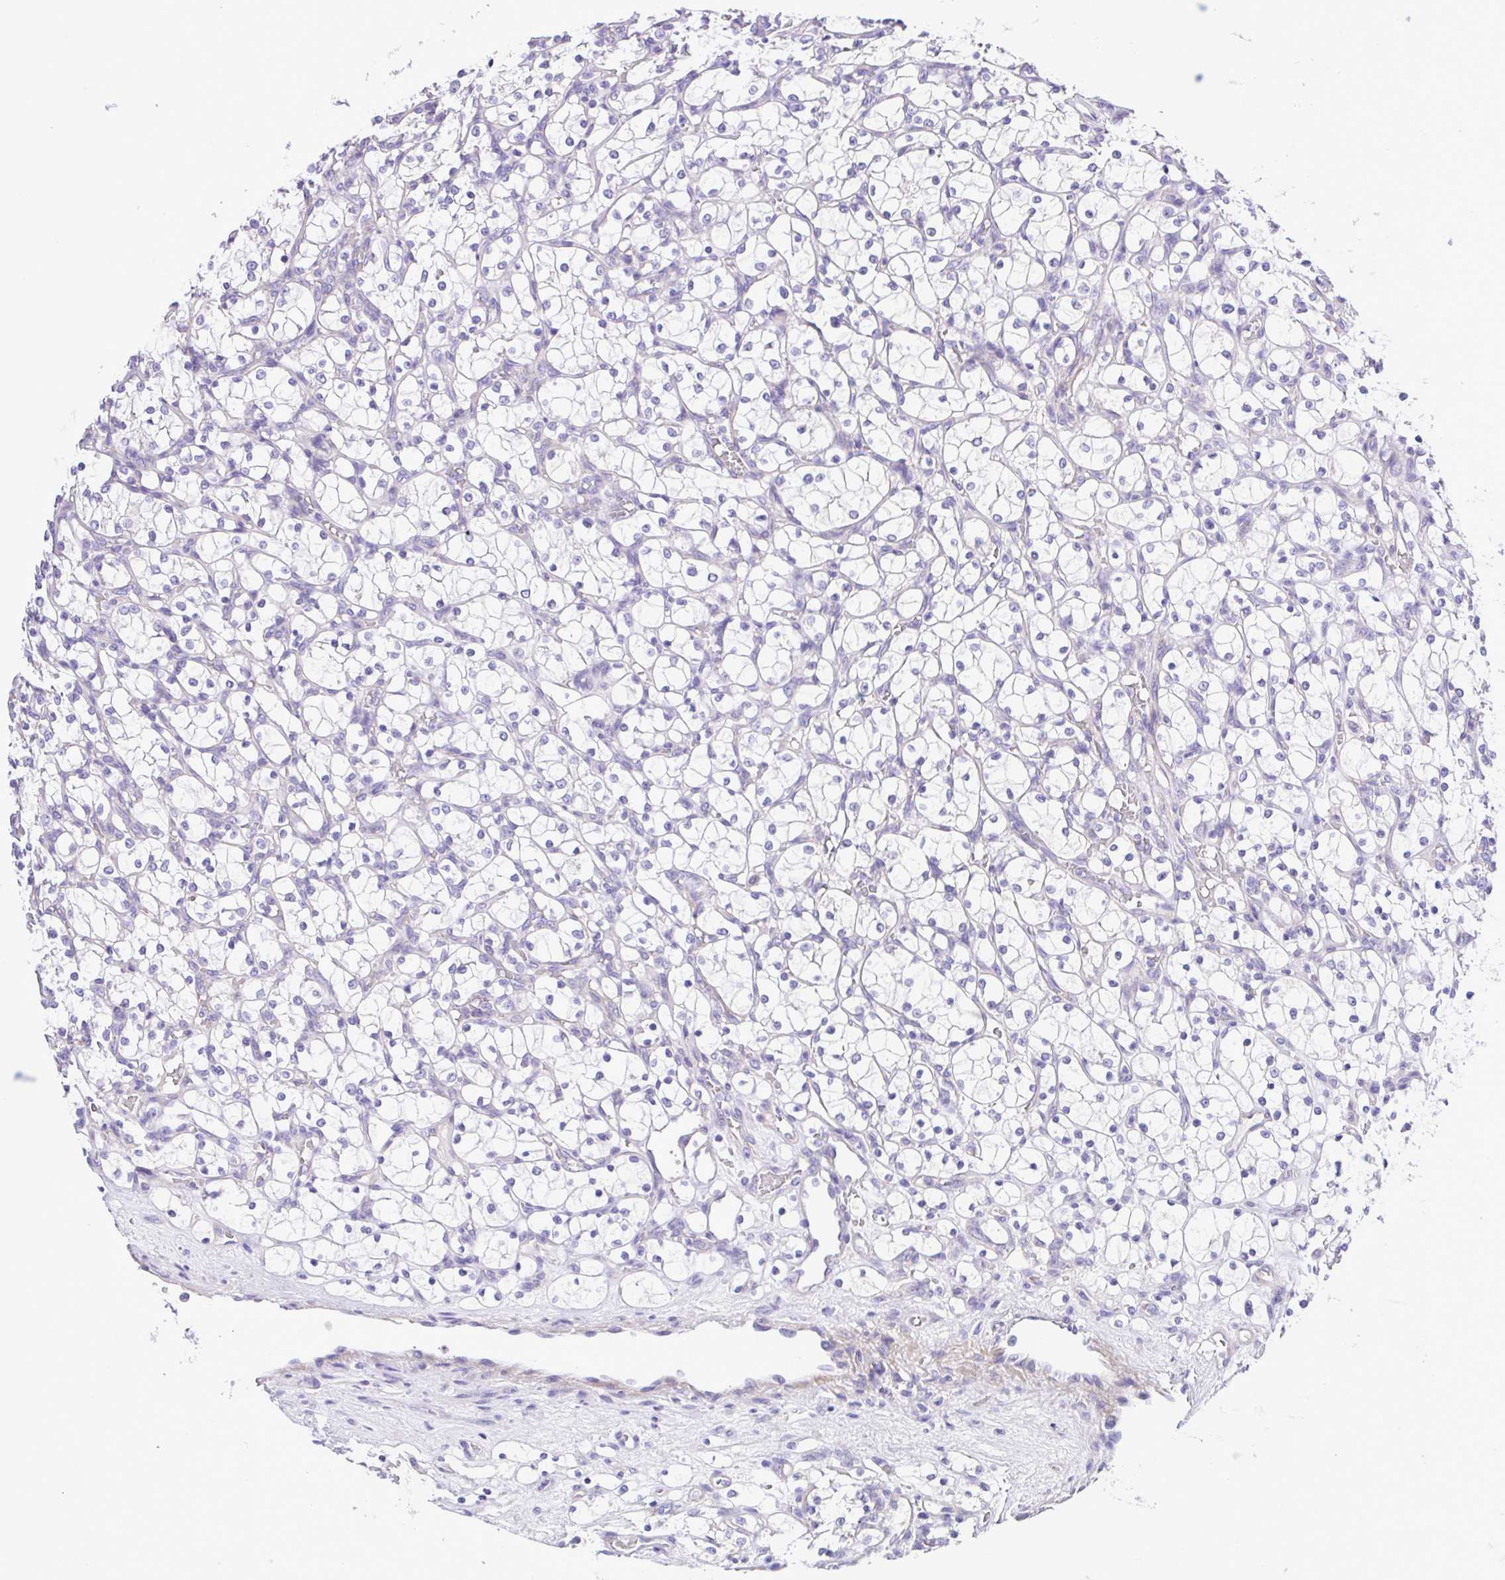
{"staining": {"intensity": "negative", "quantity": "none", "location": "none"}, "tissue": "renal cancer", "cell_type": "Tumor cells", "image_type": "cancer", "snomed": [{"axis": "morphology", "description": "Adenocarcinoma, NOS"}, {"axis": "topography", "description": "Kidney"}], "caption": "A micrograph of human adenocarcinoma (renal) is negative for staining in tumor cells.", "gene": "ISM2", "patient": {"sex": "female", "age": 69}}